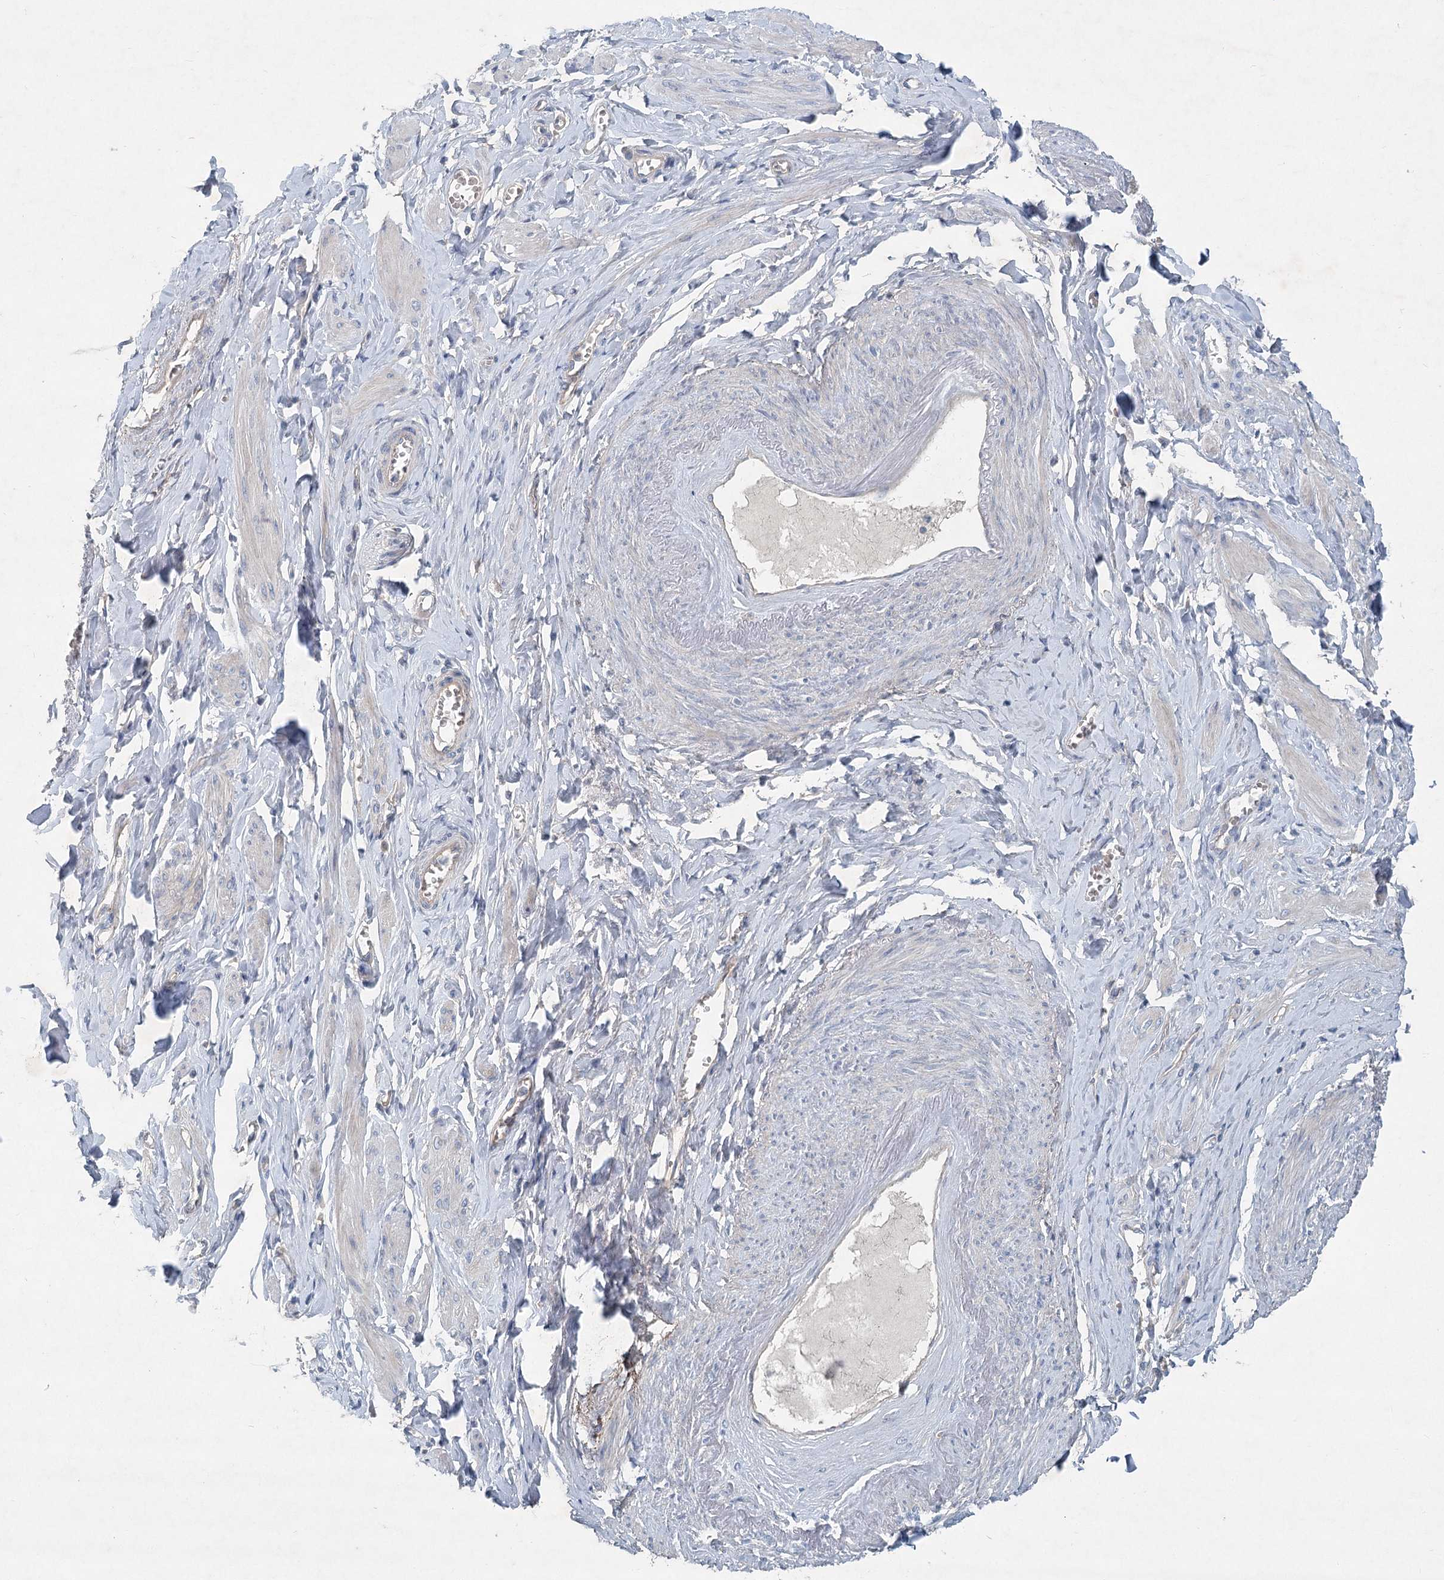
{"staining": {"intensity": "negative", "quantity": "none", "location": "none"}, "tissue": "adipose tissue", "cell_type": "Adipocytes", "image_type": "normal", "snomed": [{"axis": "morphology", "description": "Normal tissue, NOS"}, {"axis": "topography", "description": "Vascular tissue"}, {"axis": "topography", "description": "Fallopian tube"}, {"axis": "topography", "description": "Ovary"}], "caption": "This is a histopathology image of immunohistochemistry (IHC) staining of unremarkable adipose tissue, which shows no expression in adipocytes.", "gene": "DNMBP", "patient": {"sex": "female", "age": 67}}